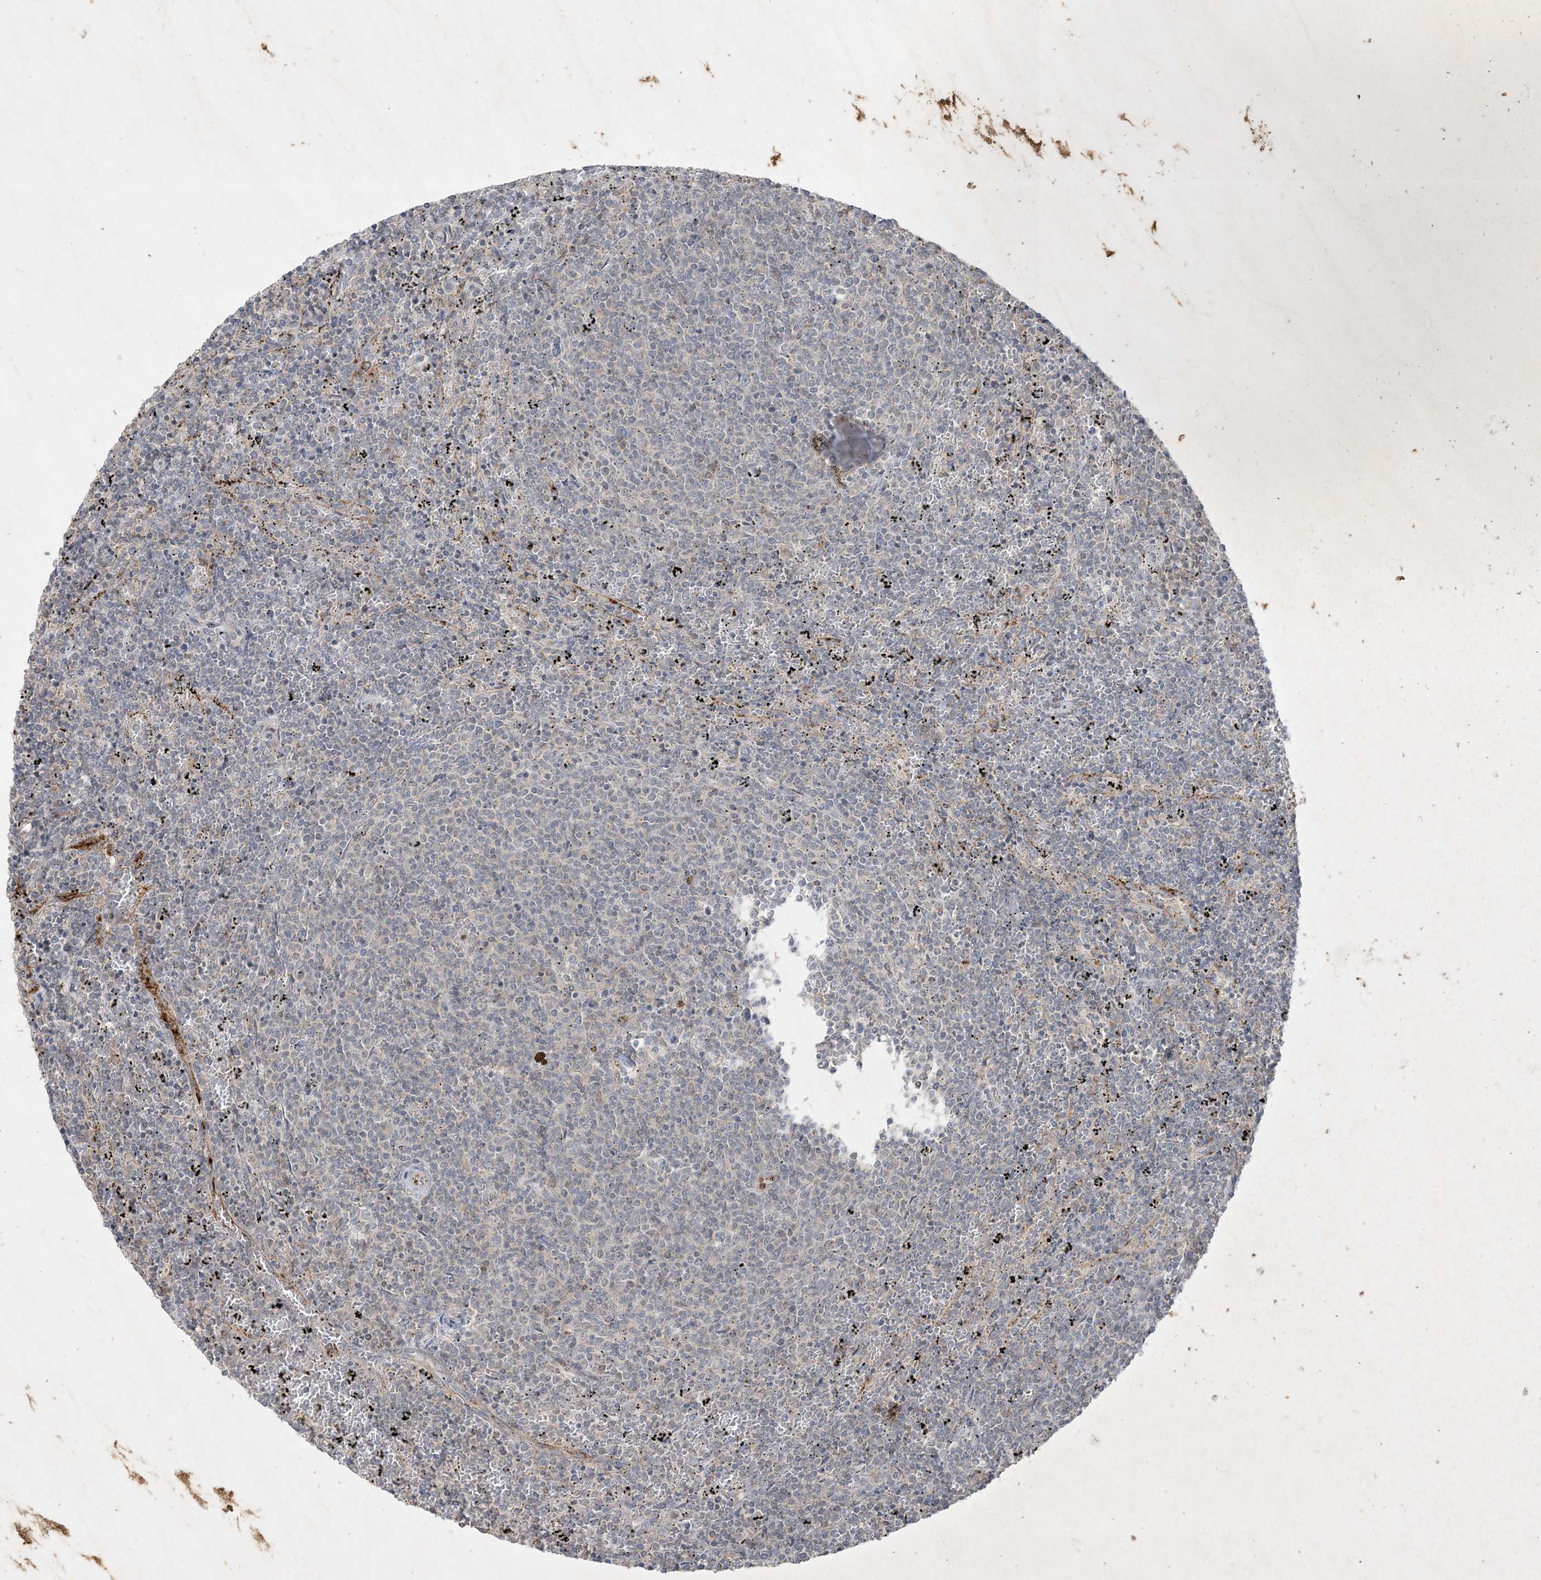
{"staining": {"intensity": "negative", "quantity": "none", "location": "none"}, "tissue": "lymphoma", "cell_type": "Tumor cells", "image_type": "cancer", "snomed": [{"axis": "morphology", "description": "Malignant lymphoma, non-Hodgkin's type, Low grade"}, {"axis": "topography", "description": "Spleen"}], "caption": "IHC of low-grade malignant lymphoma, non-Hodgkin's type demonstrates no staining in tumor cells.", "gene": "PRSS36", "patient": {"sex": "female", "age": 50}}